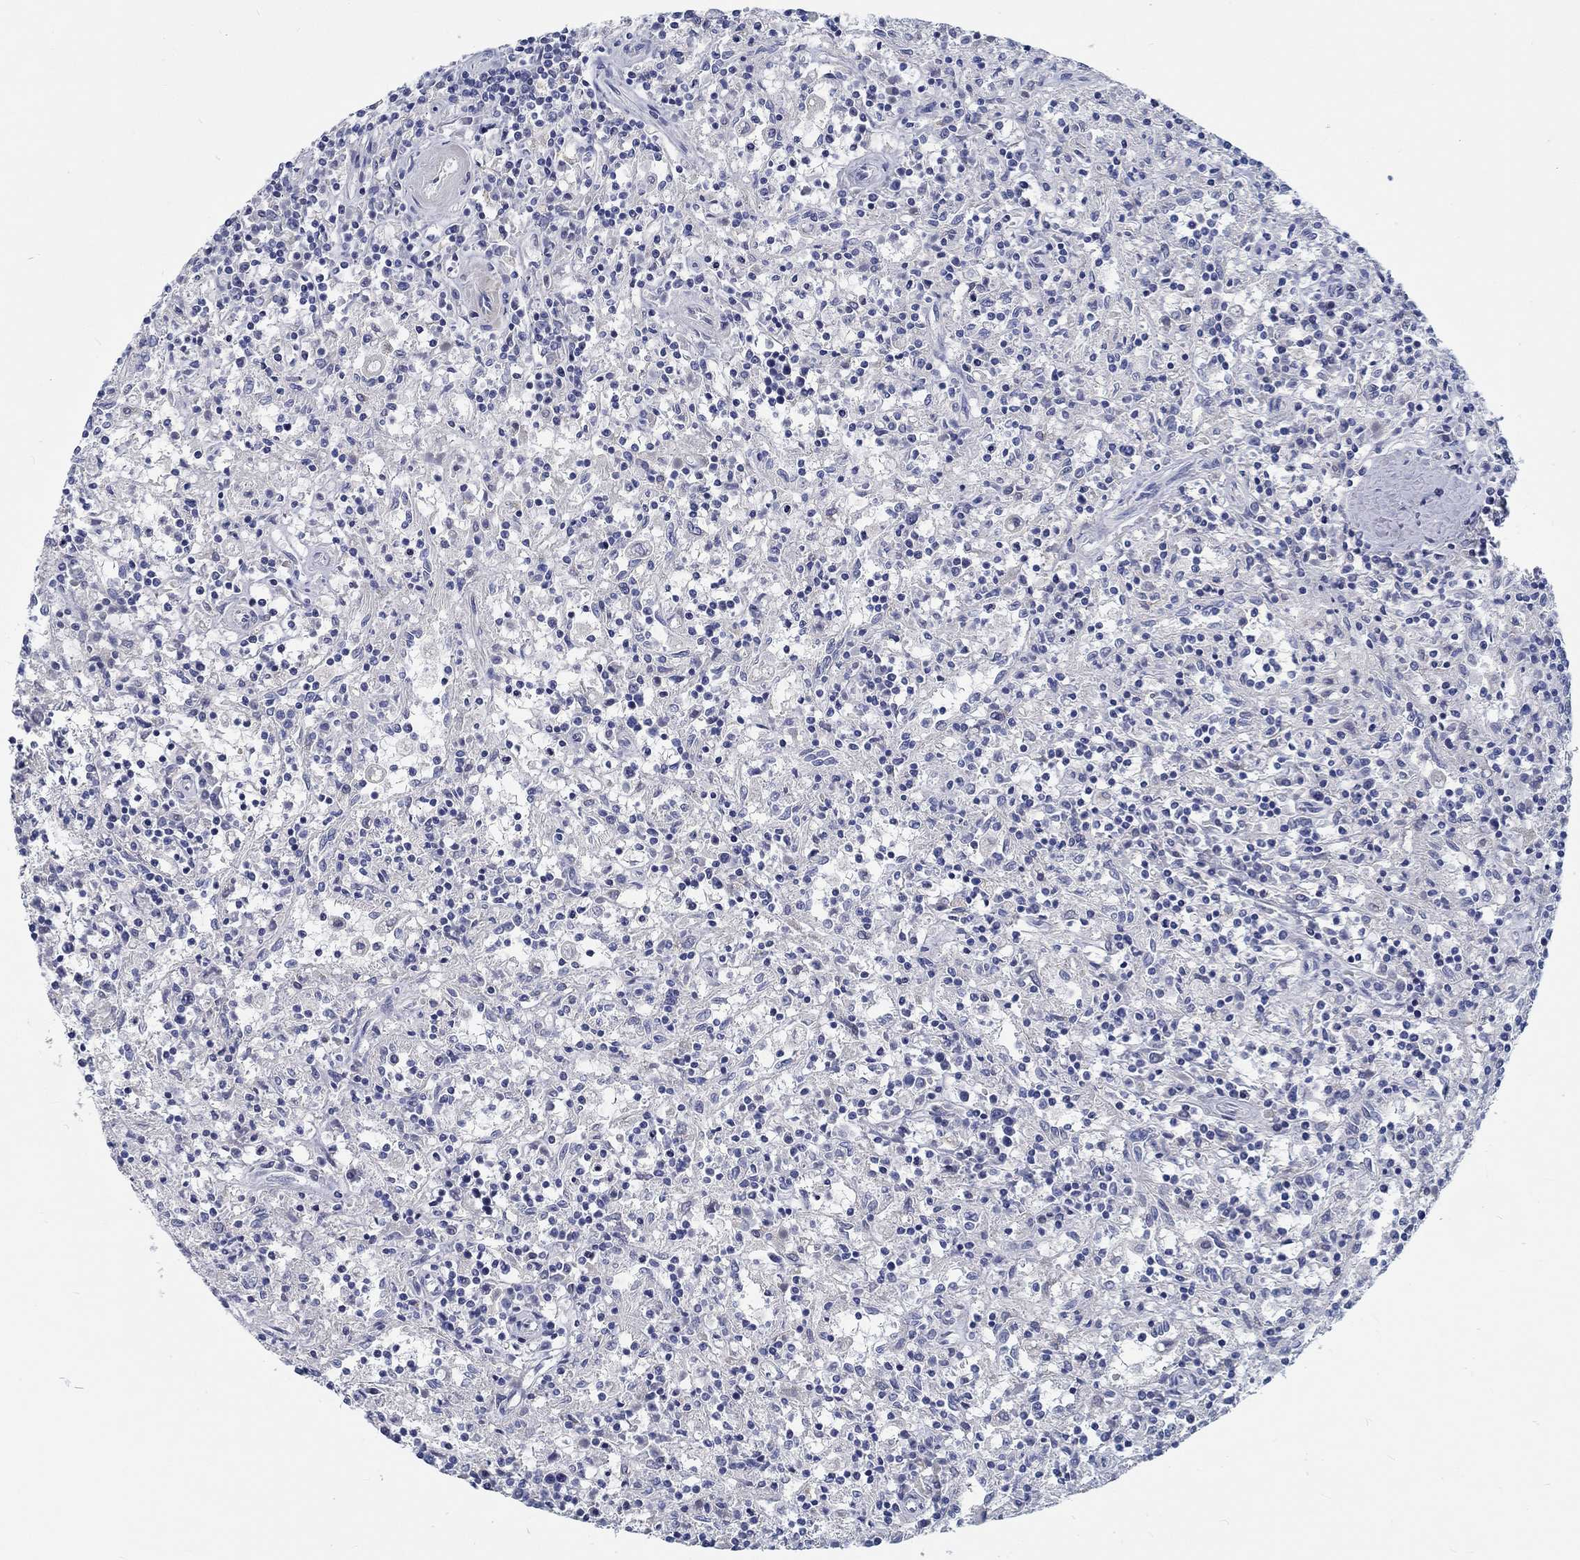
{"staining": {"intensity": "negative", "quantity": "none", "location": "none"}, "tissue": "lymphoma", "cell_type": "Tumor cells", "image_type": "cancer", "snomed": [{"axis": "morphology", "description": "Malignant lymphoma, non-Hodgkin's type, Low grade"}, {"axis": "topography", "description": "Spleen"}], "caption": "Histopathology image shows no significant protein expression in tumor cells of lymphoma. Brightfield microscopy of IHC stained with DAB (3,3'-diaminobenzidine) (brown) and hematoxylin (blue), captured at high magnification.", "gene": "MYBPC1", "patient": {"sex": "male", "age": 62}}